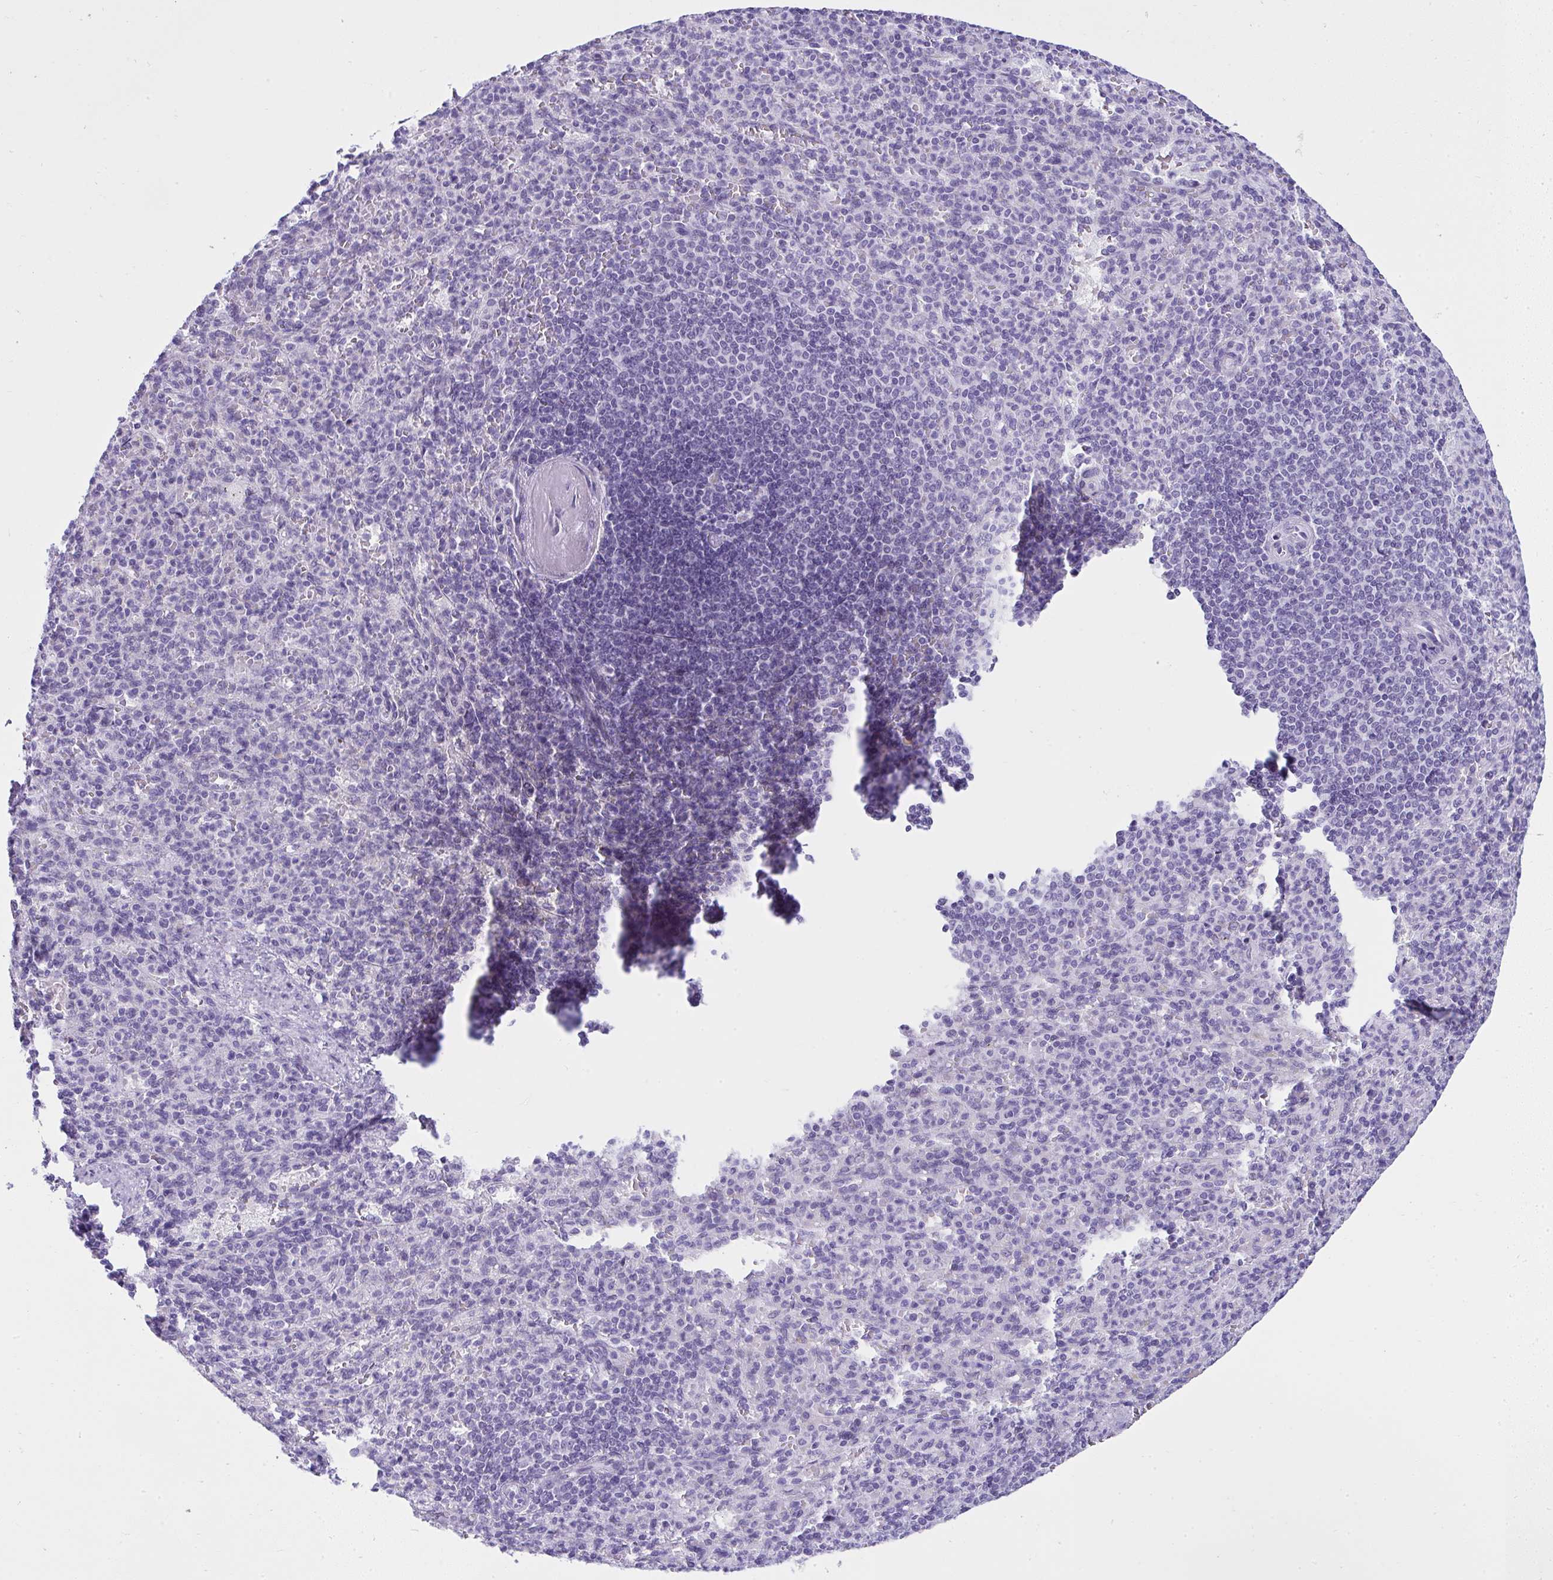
{"staining": {"intensity": "negative", "quantity": "none", "location": "none"}, "tissue": "spleen", "cell_type": "Cells in red pulp", "image_type": "normal", "snomed": [{"axis": "morphology", "description": "Normal tissue, NOS"}, {"axis": "topography", "description": "Spleen"}], "caption": "Immunohistochemistry (IHC) micrograph of normal spleen: spleen stained with DAB (3,3'-diaminobenzidine) exhibits no significant protein staining in cells in red pulp. (Brightfield microscopy of DAB IHC at high magnification).", "gene": "RNF183", "patient": {"sex": "female", "age": 74}}